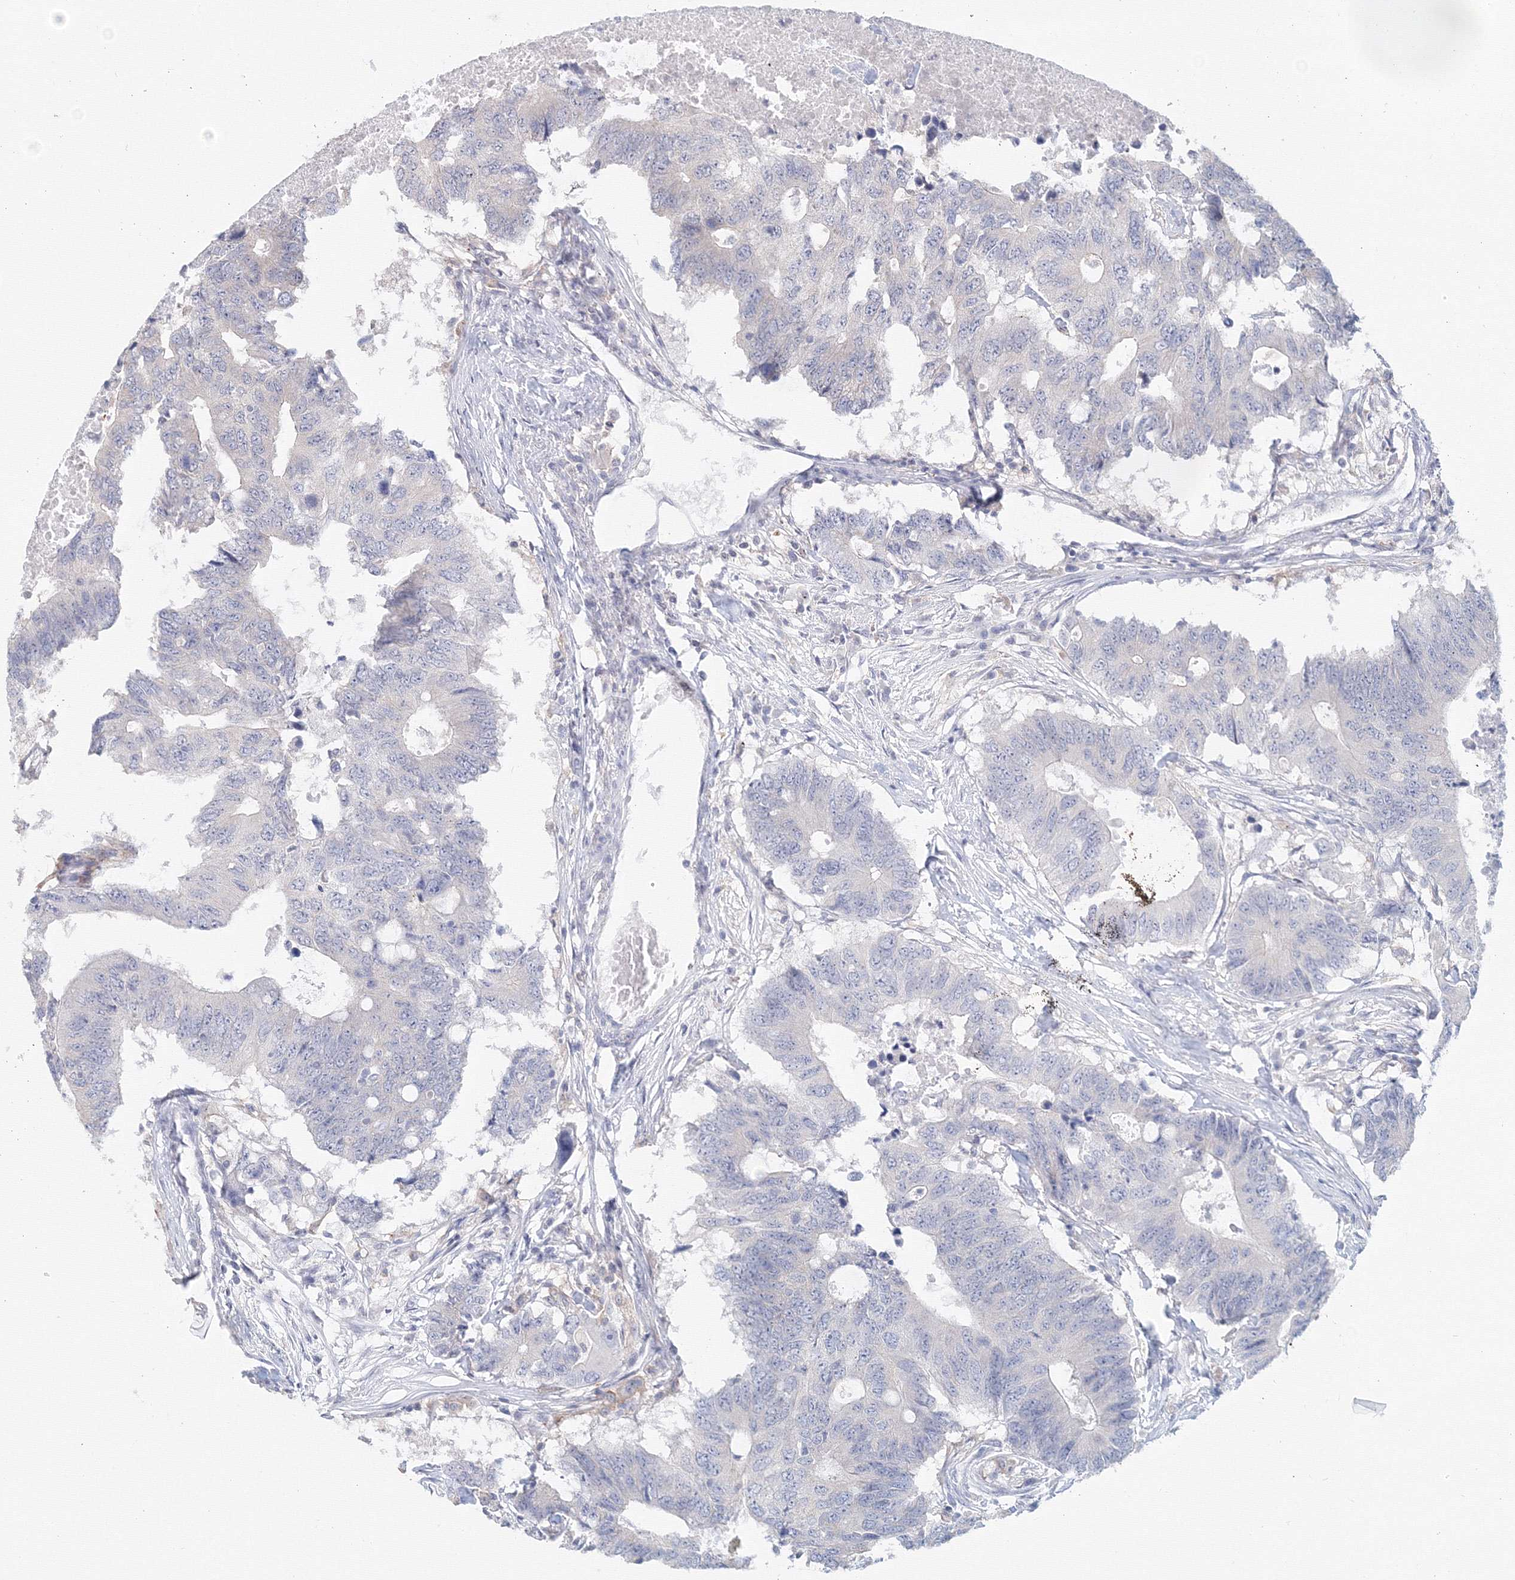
{"staining": {"intensity": "negative", "quantity": "none", "location": "none"}, "tissue": "colorectal cancer", "cell_type": "Tumor cells", "image_type": "cancer", "snomed": [{"axis": "morphology", "description": "Adenocarcinoma, NOS"}, {"axis": "topography", "description": "Colon"}], "caption": "DAB immunohistochemical staining of human colorectal adenocarcinoma shows no significant staining in tumor cells.", "gene": "SLC7A7", "patient": {"sex": "male", "age": 71}}